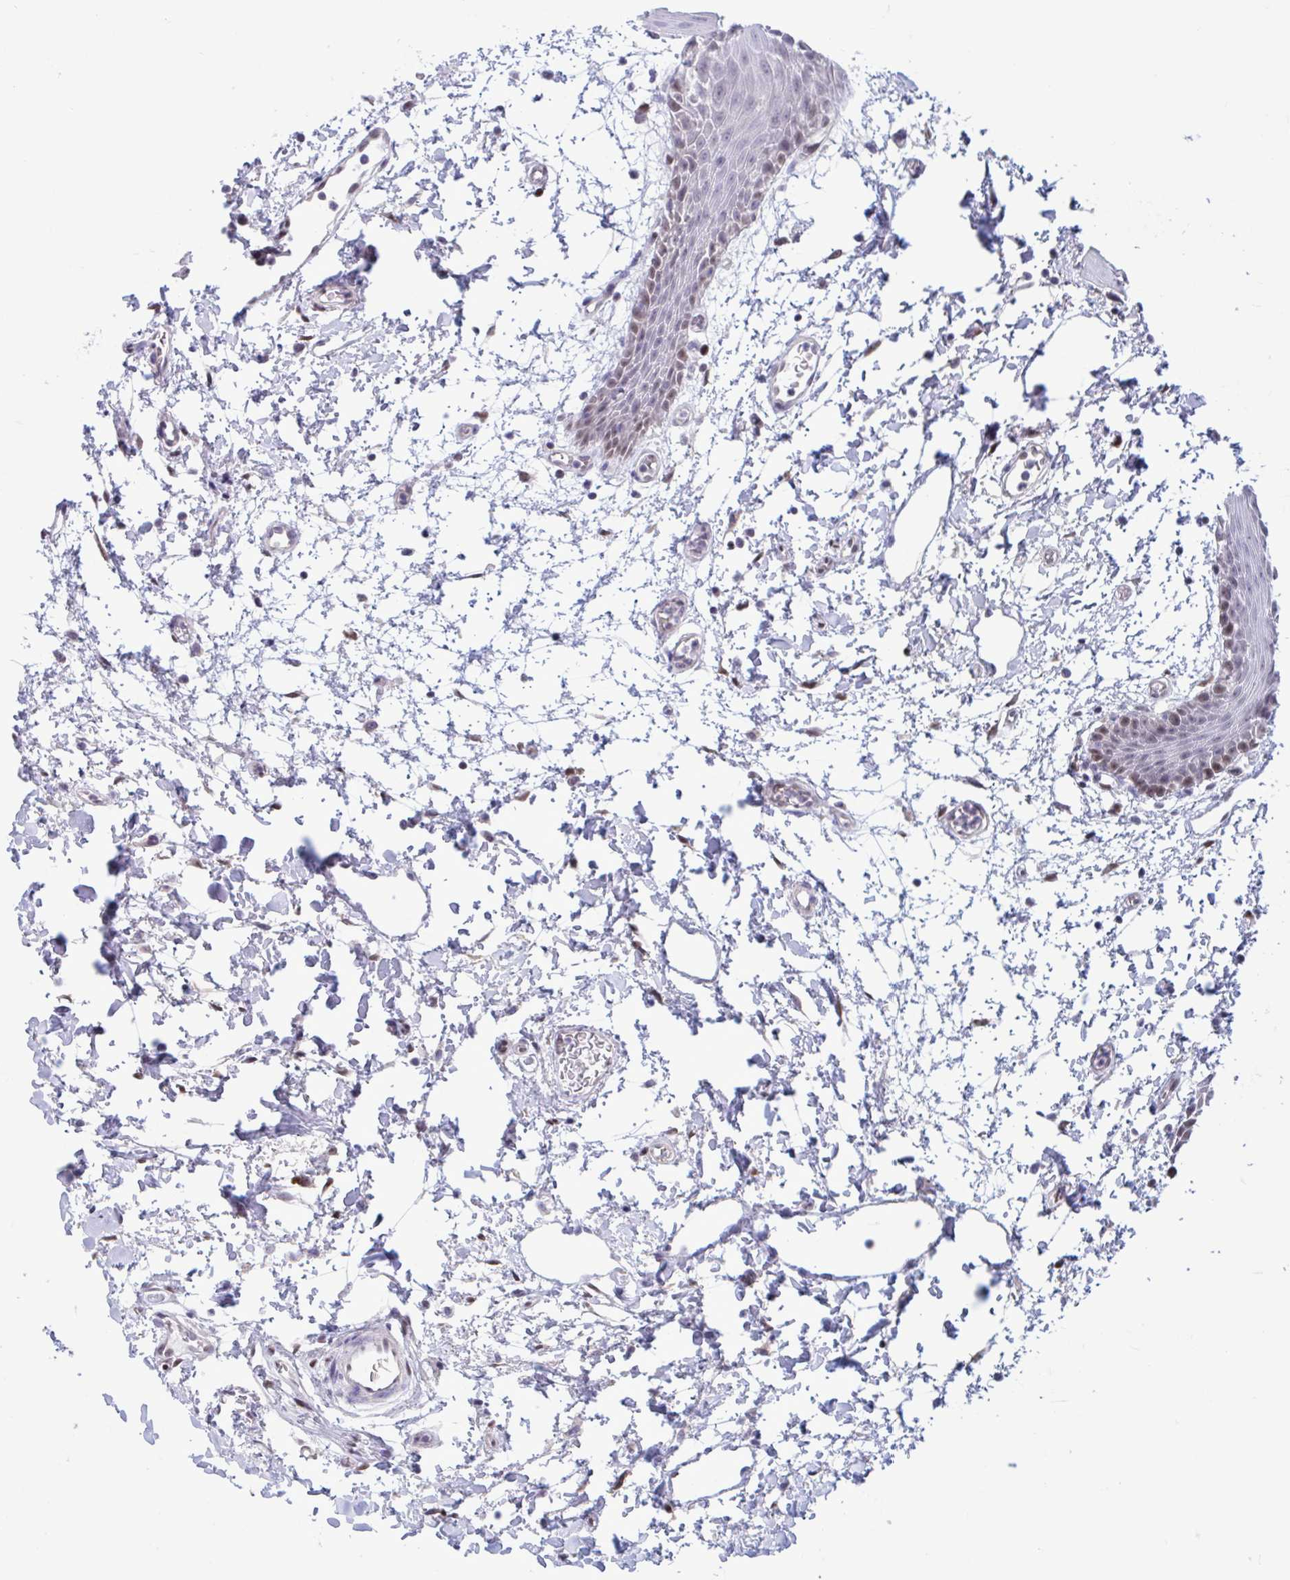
{"staining": {"intensity": "moderate", "quantity": "<25%", "location": "nuclear"}, "tissue": "oral mucosa", "cell_type": "Squamous epithelial cells", "image_type": "normal", "snomed": [{"axis": "morphology", "description": "Normal tissue, NOS"}, {"axis": "topography", "description": "Oral tissue"}], "caption": "Oral mucosa stained for a protein reveals moderate nuclear positivity in squamous epithelial cells.", "gene": "RBL1", "patient": {"sex": "female", "age": 59}}